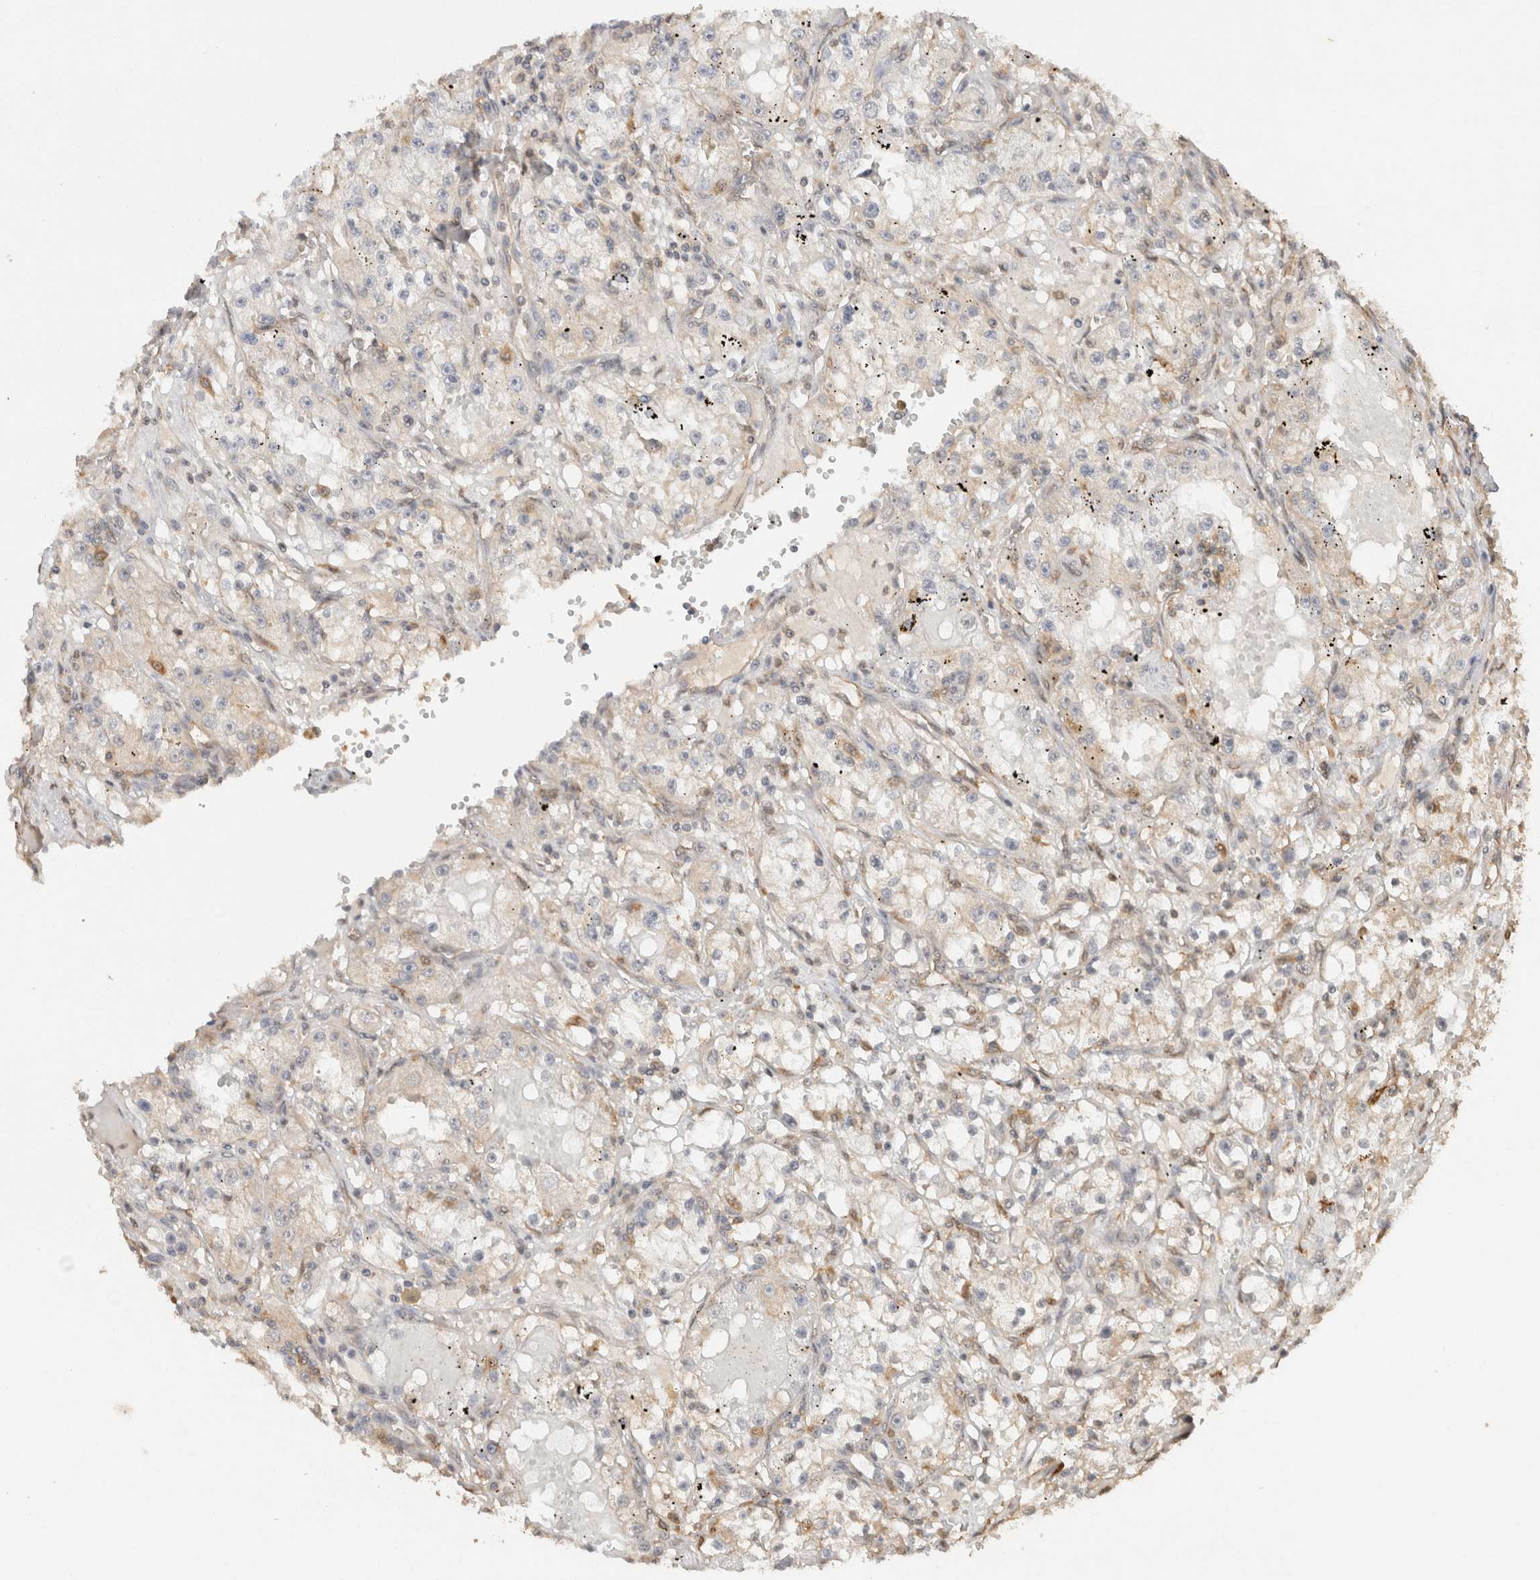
{"staining": {"intensity": "negative", "quantity": "none", "location": "none"}, "tissue": "renal cancer", "cell_type": "Tumor cells", "image_type": "cancer", "snomed": [{"axis": "morphology", "description": "Adenocarcinoma, NOS"}, {"axis": "topography", "description": "Kidney"}], "caption": "Renal cancer stained for a protein using immunohistochemistry (IHC) reveals no expression tumor cells.", "gene": "YWHAH", "patient": {"sex": "male", "age": 56}}